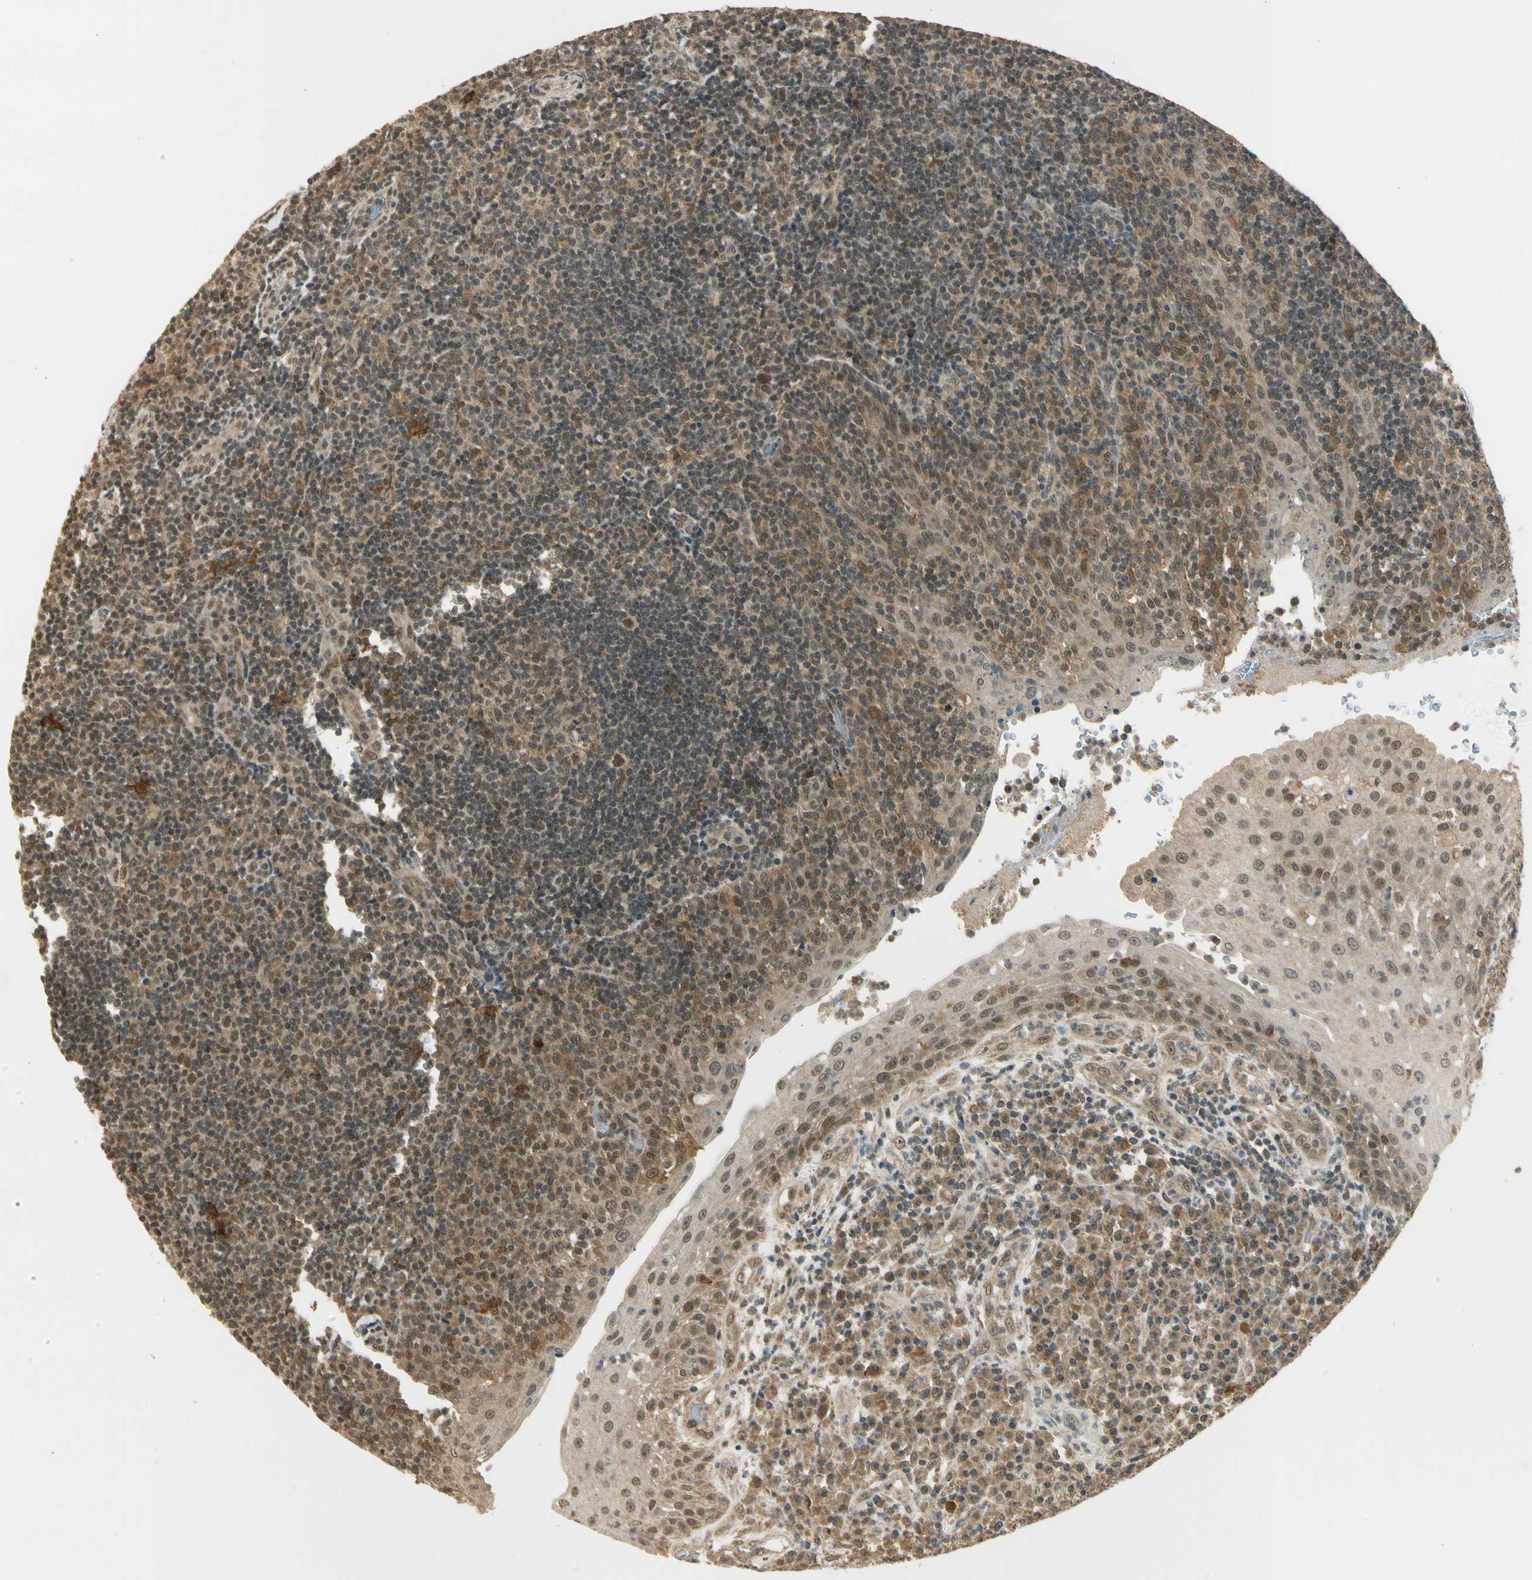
{"staining": {"intensity": "moderate", "quantity": ">75%", "location": "cytoplasmic/membranous,nuclear"}, "tissue": "tonsil", "cell_type": "Germinal center cells", "image_type": "normal", "snomed": [{"axis": "morphology", "description": "Normal tissue, NOS"}, {"axis": "topography", "description": "Tonsil"}], "caption": "Immunohistochemical staining of normal tonsil exhibits moderate cytoplasmic/membranous,nuclear protein staining in about >75% of germinal center cells.", "gene": "ZNF135", "patient": {"sex": "female", "age": 40}}